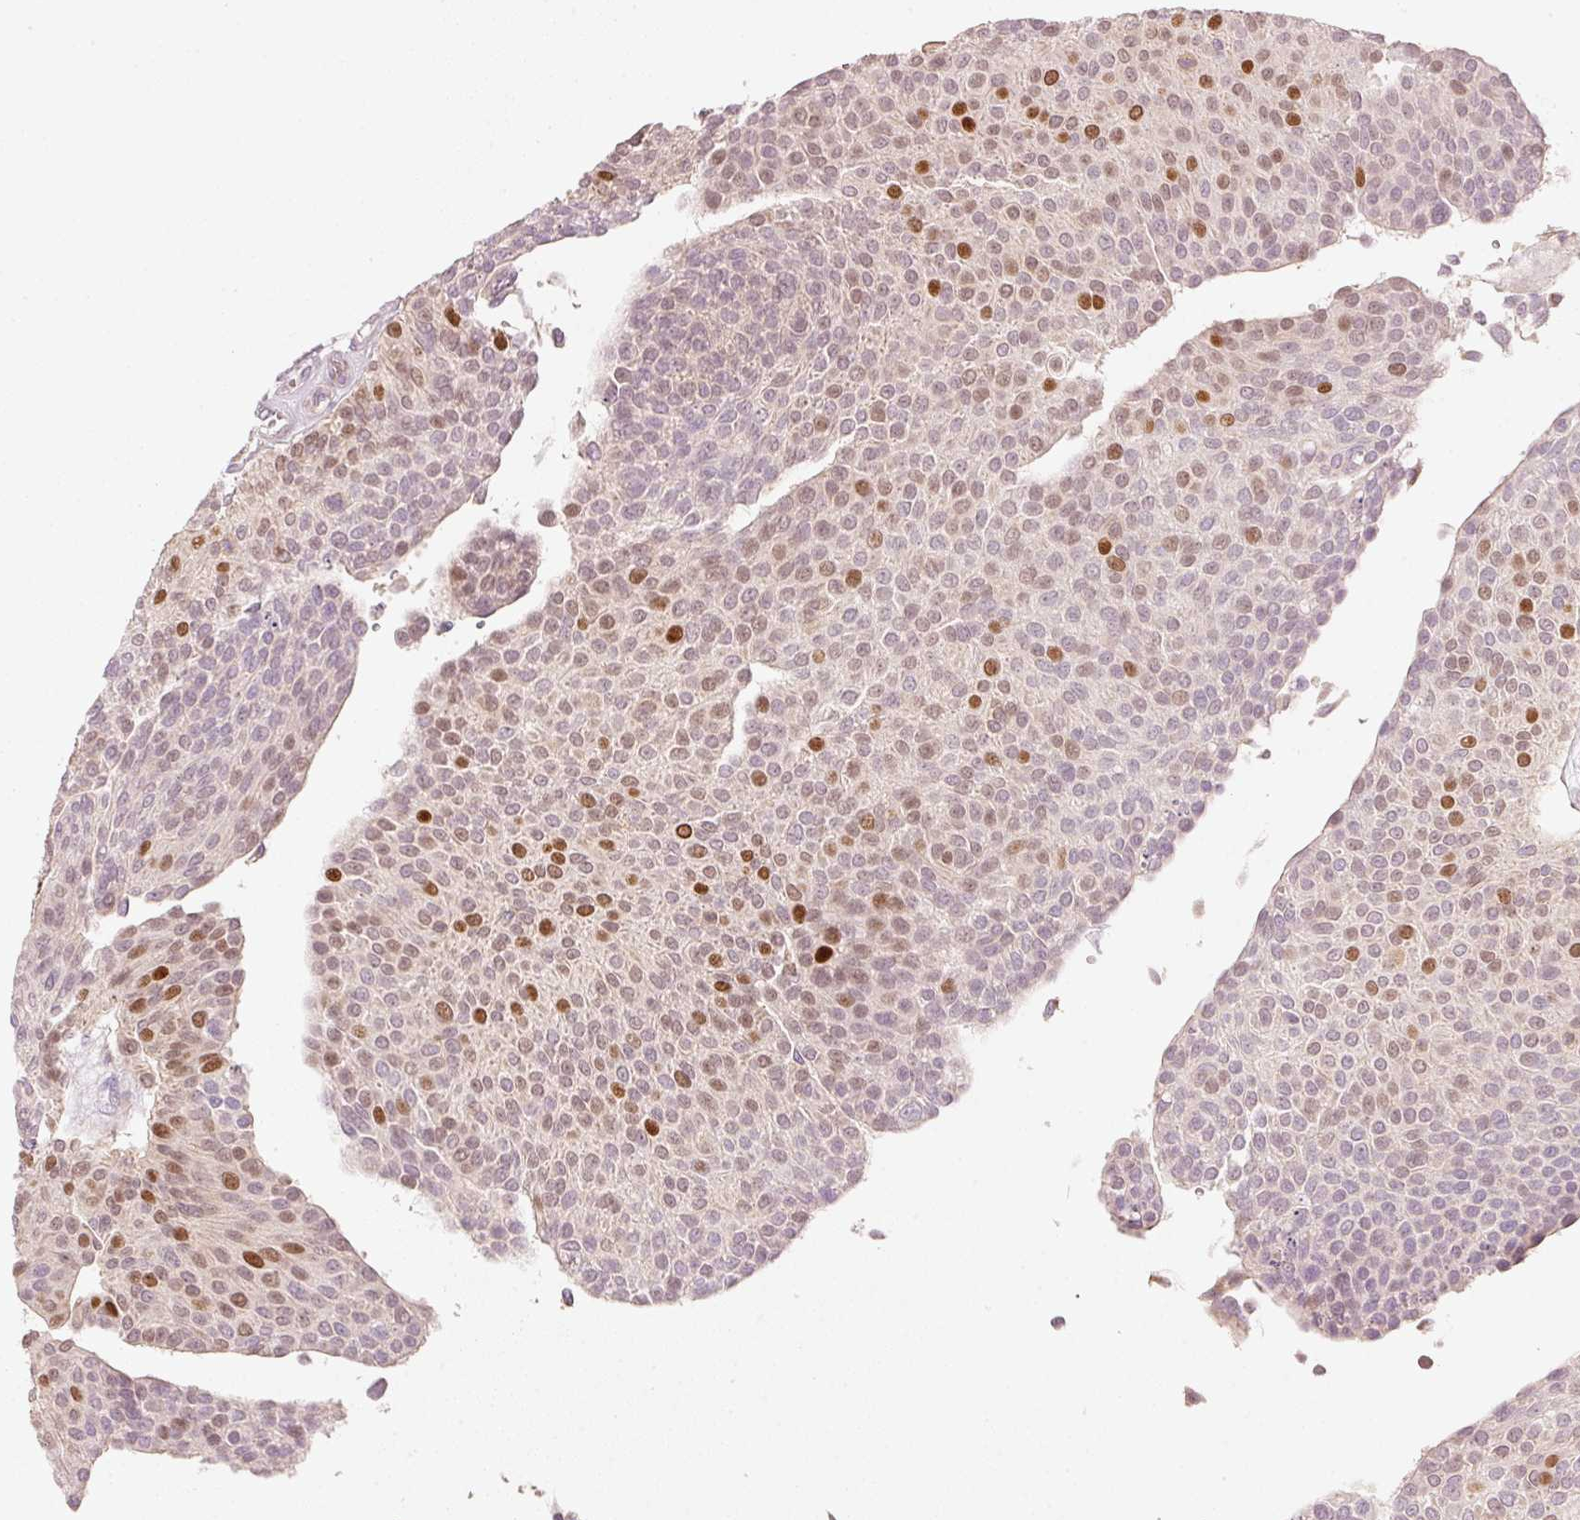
{"staining": {"intensity": "strong", "quantity": "<25%", "location": "nuclear"}, "tissue": "urothelial cancer", "cell_type": "Tumor cells", "image_type": "cancer", "snomed": [{"axis": "morphology", "description": "Urothelial carcinoma, NOS"}, {"axis": "topography", "description": "Urinary bladder"}], "caption": "An immunohistochemistry (IHC) histopathology image of tumor tissue is shown. Protein staining in brown highlights strong nuclear positivity in urothelial cancer within tumor cells.", "gene": "TREX2", "patient": {"sex": "male", "age": 55}}